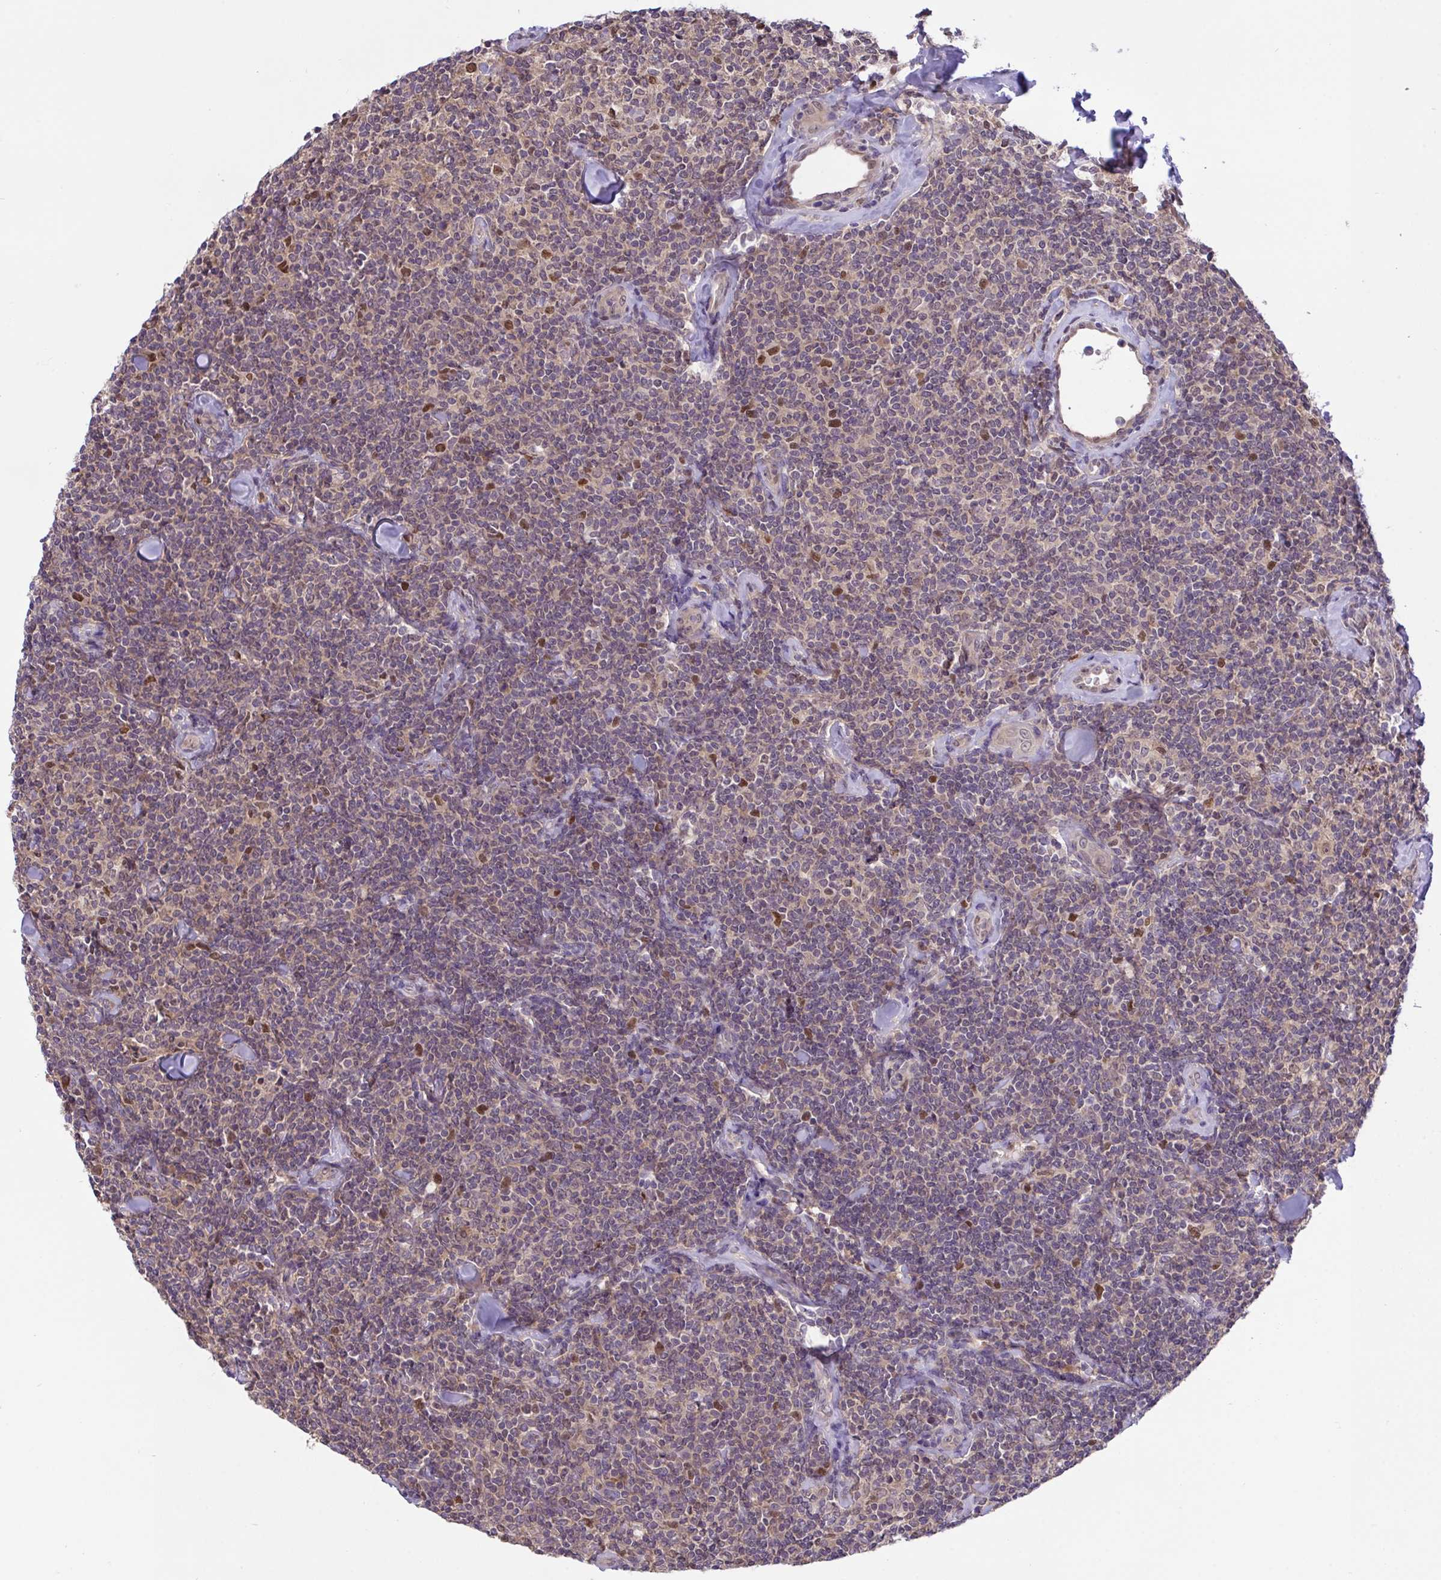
{"staining": {"intensity": "weak", "quantity": "<25%", "location": "nuclear"}, "tissue": "lymphoma", "cell_type": "Tumor cells", "image_type": "cancer", "snomed": [{"axis": "morphology", "description": "Malignant lymphoma, non-Hodgkin's type, Low grade"}, {"axis": "topography", "description": "Lymph node"}], "caption": "Micrograph shows no significant protein positivity in tumor cells of lymphoma.", "gene": "ZNF444", "patient": {"sex": "female", "age": 56}}